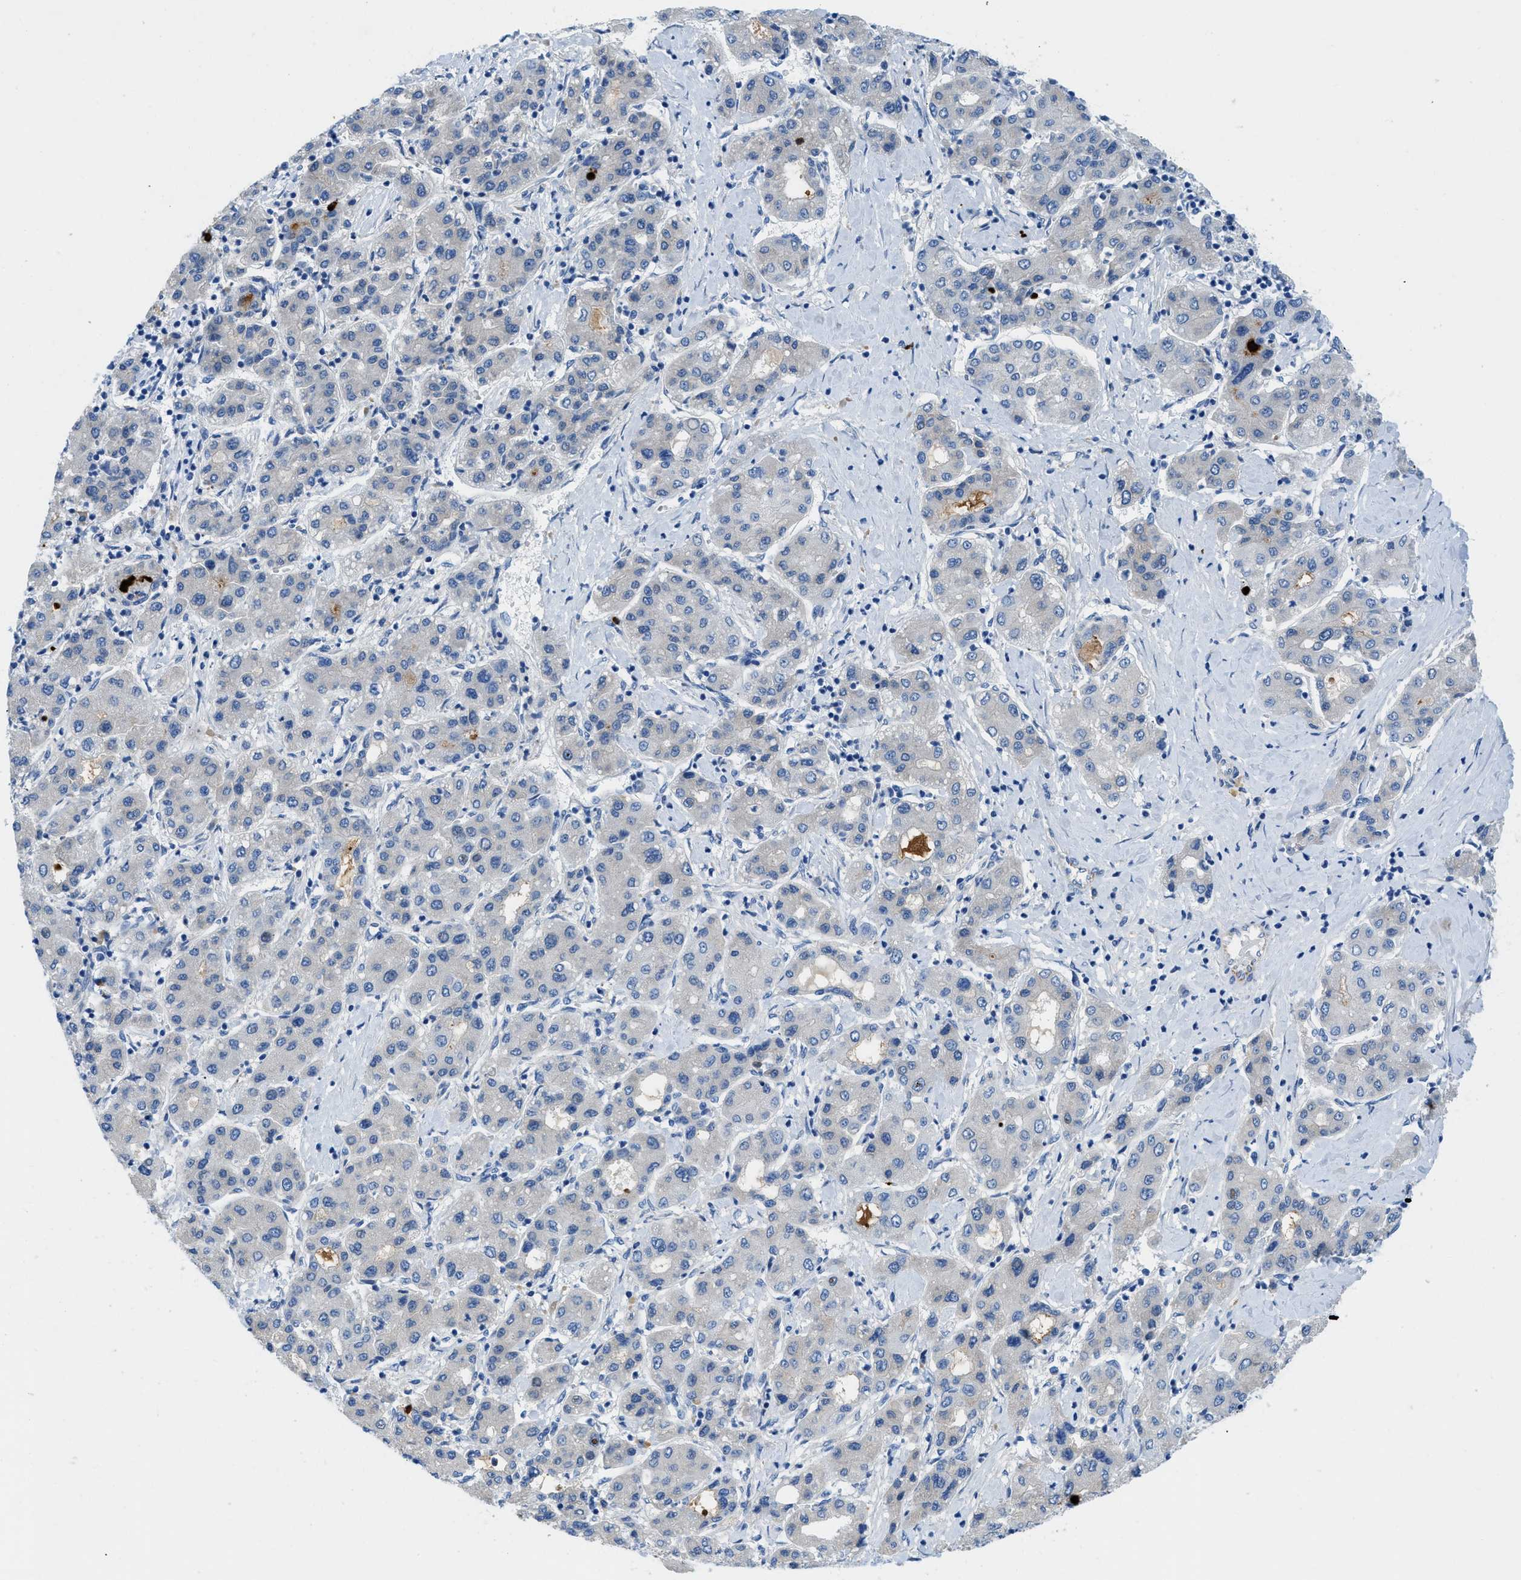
{"staining": {"intensity": "negative", "quantity": "none", "location": "none"}, "tissue": "liver cancer", "cell_type": "Tumor cells", "image_type": "cancer", "snomed": [{"axis": "morphology", "description": "Carcinoma, Hepatocellular, NOS"}, {"axis": "topography", "description": "Liver"}], "caption": "An IHC image of hepatocellular carcinoma (liver) is shown. There is no staining in tumor cells of hepatocellular carcinoma (liver).", "gene": "XCR1", "patient": {"sex": "male", "age": 65}}